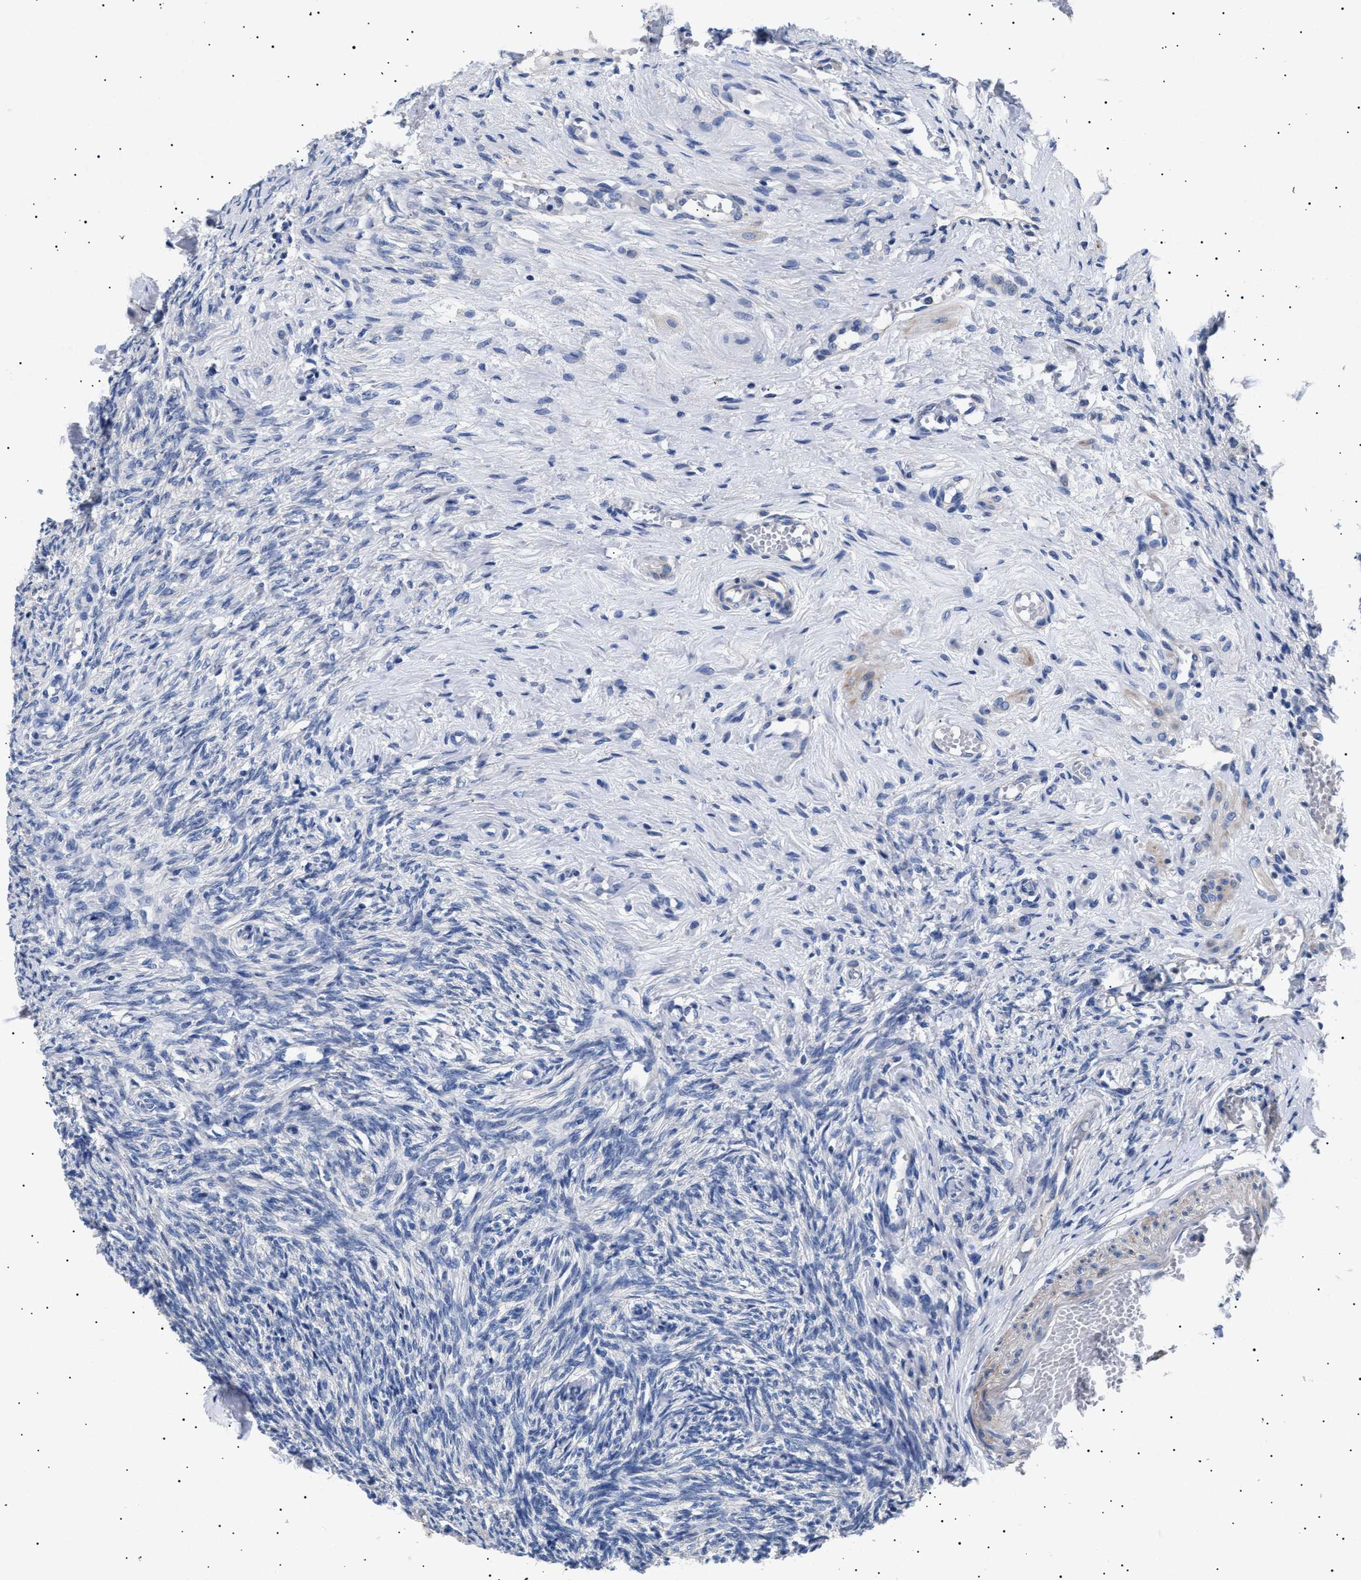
{"staining": {"intensity": "negative", "quantity": "none", "location": "none"}, "tissue": "ovary", "cell_type": "Ovarian stroma cells", "image_type": "normal", "snomed": [{"axis": "morphology", "description": "Normal tissue, NOS"}, {"axis": "topography", "description": "Ovary"}], "caption": "IHC of benign ovary reveals no expression in ovarian stroma cells.", "gene": "HEMGN", "patient": {"sex": "female", "age": 41}}